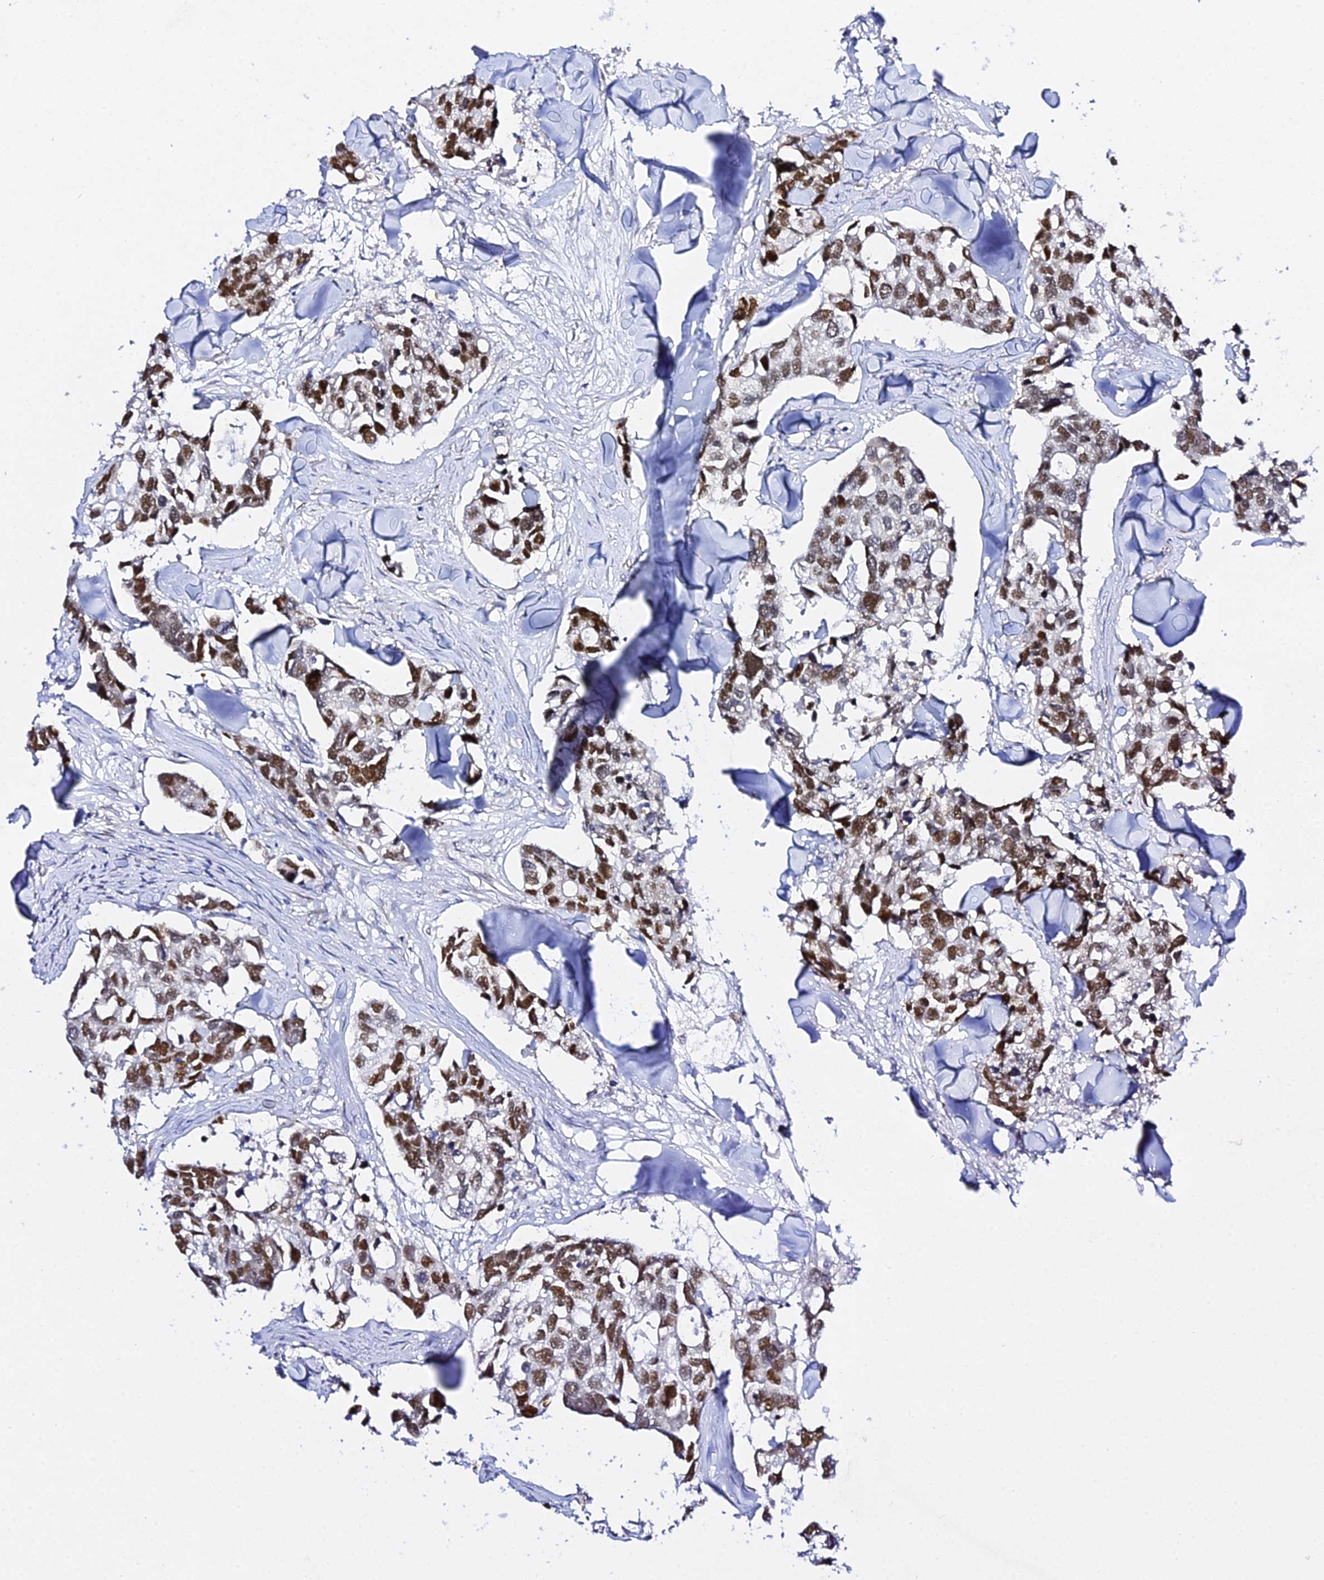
{"staining": {"intensity": "strong", "quantity": ">75%", "location": "nuclear"}, "tissue": "breast cancer", "cell_type": "Tumor cells", "image_type": "cancer", "snomed": [{"axis": "morphology", "description": "Duct carcinoma"}, {"axis": "topography", "description": "Breast"}], "caption": "Human breast cancer (invasive ductal carcinoma) stained with a protein marker exhibits strong staining in tumor cells.", "gene": "POFUT2", "patient": {"sex": "female", "age": 83}}